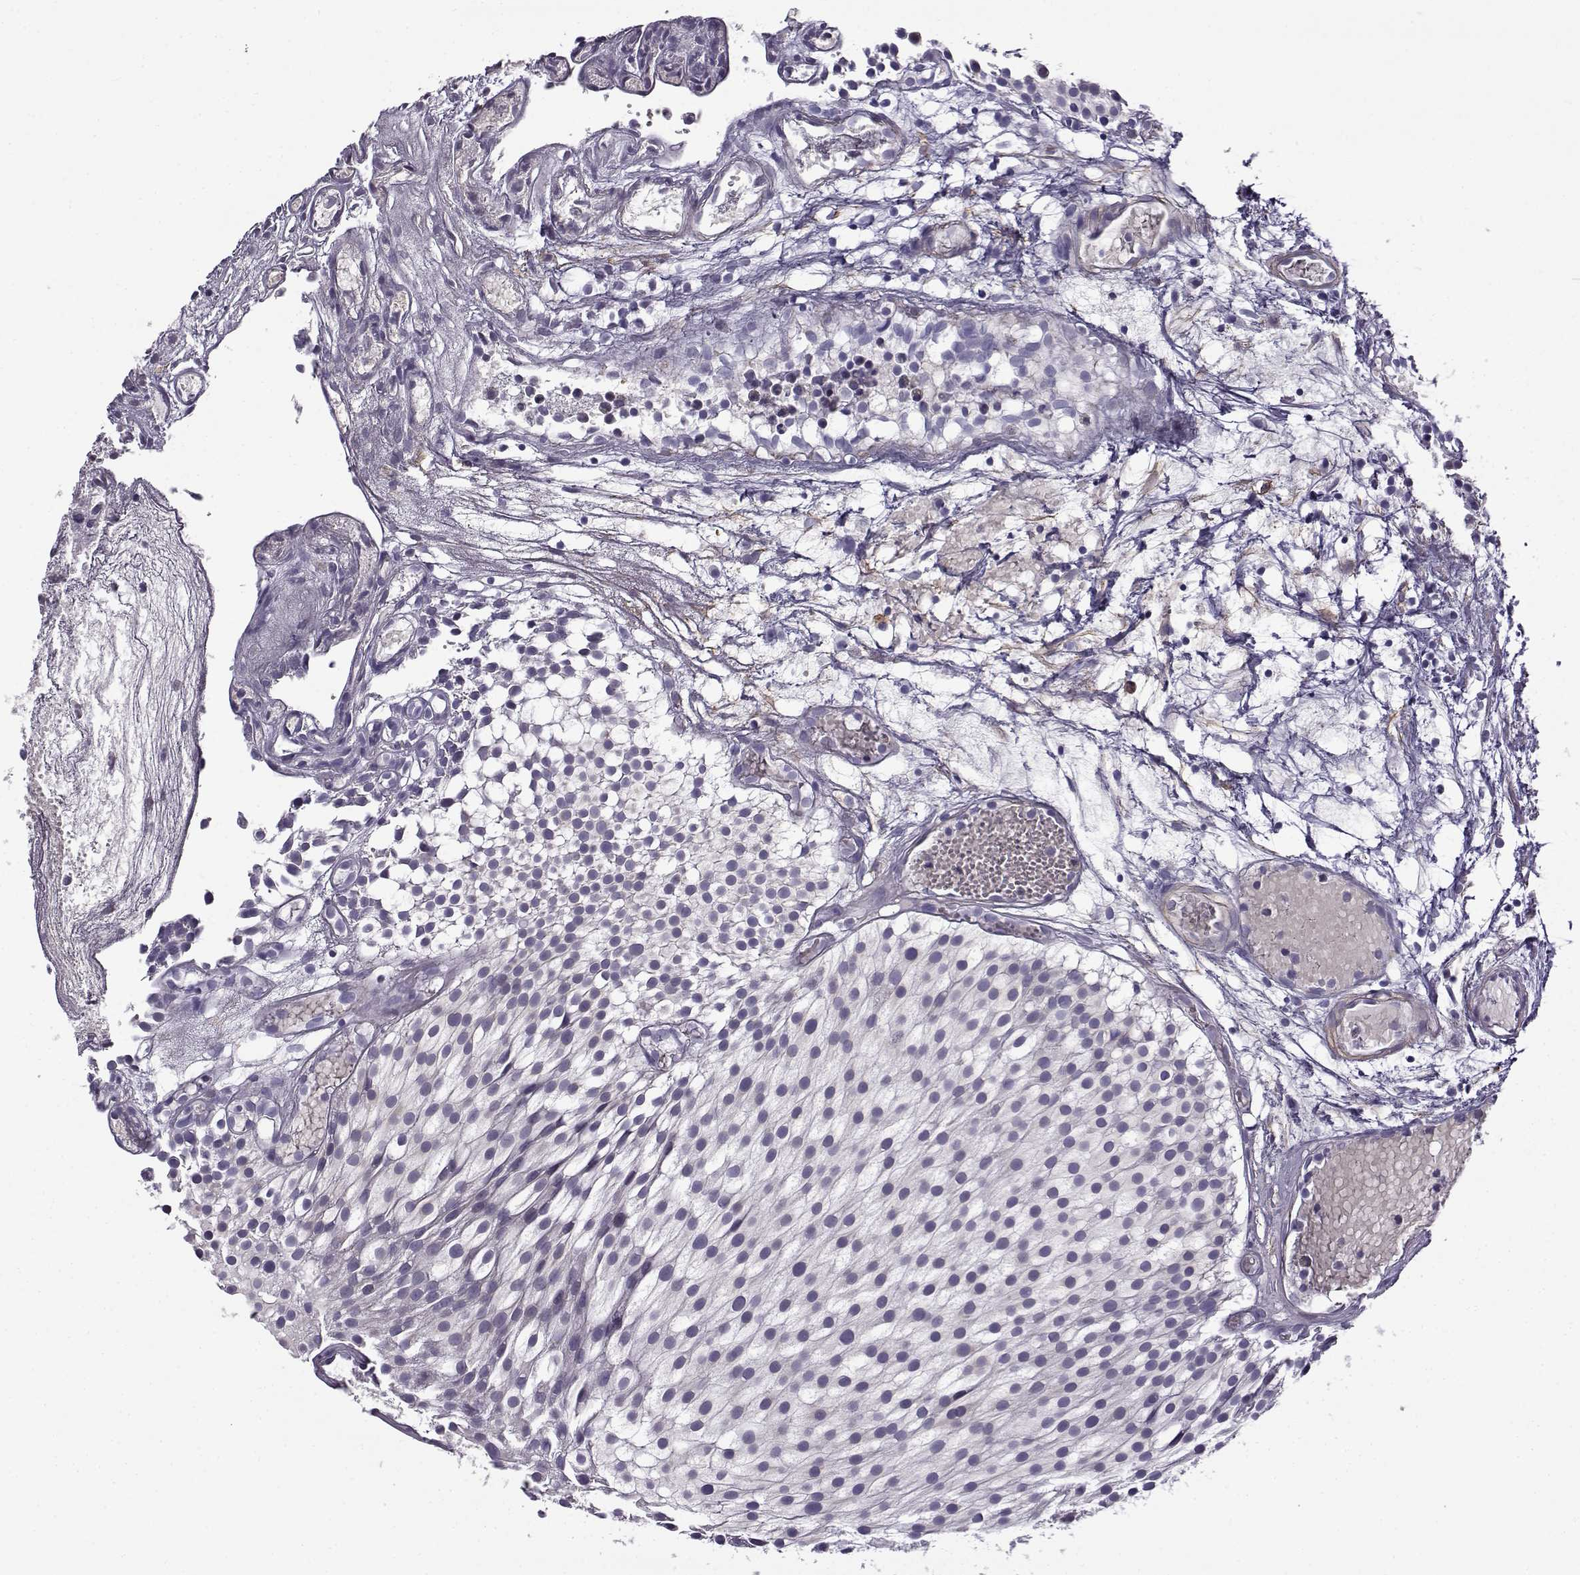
{"staining": {"intensity": "negative", "quantity": "none", "location": "none"}, "tissue": "urothelial cancer", "cell_type": "Tumor cells", "image_type": "cancer", "snomed": [{"axis": "morphology", "description": "Urothelial carcinoma, Low grade"}, {"axis": "topography", "description": "Urinary bladder"}], "caption": "Tumor cells are negative for protein expression in human urothelial cancer. (Brightfield microscopy of DAB (3,3'-diaminobenzidine) IHC at high magnification).", "gene": "UCP3", "patient": {"sex": "male", "age": 79}}